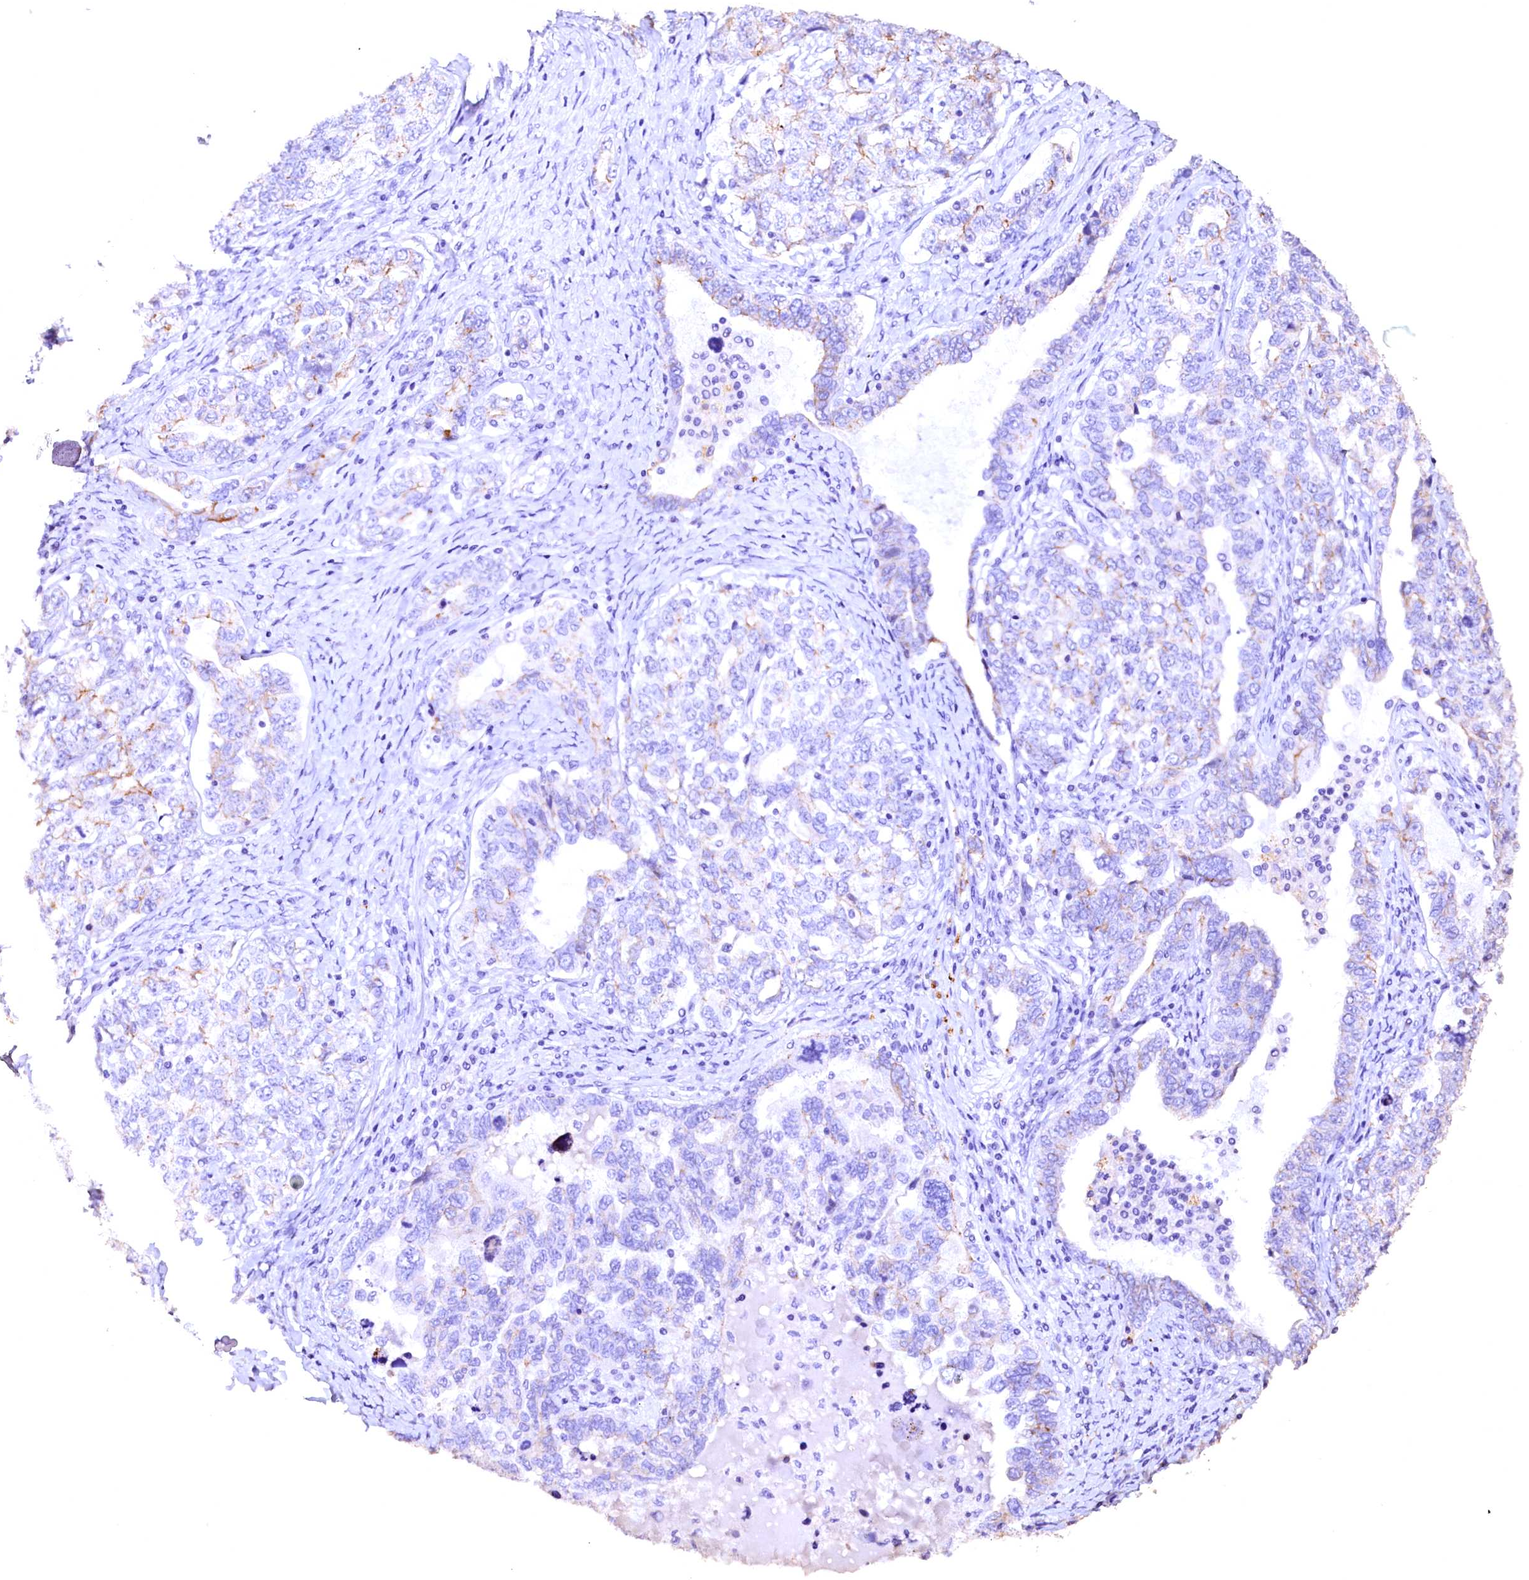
{"staining": {"intensity": "negative", "quantity": "none", "location": "none"}, "tissue": "ovarian cancer", "cell_type": "Tumor cells", "image_type": "cancer", "snomed": [{"axis": "morphology", "description": "Carcinoma, endometroid"}, {"axis": "topography", "description": "Ovary"}], "caption": "The histopathology image displays no significant positivity in tumor cells of ovarian endometroid carcinoma.", "gene": "VPS36", "patient": {"sex": "female", "age": 62}}